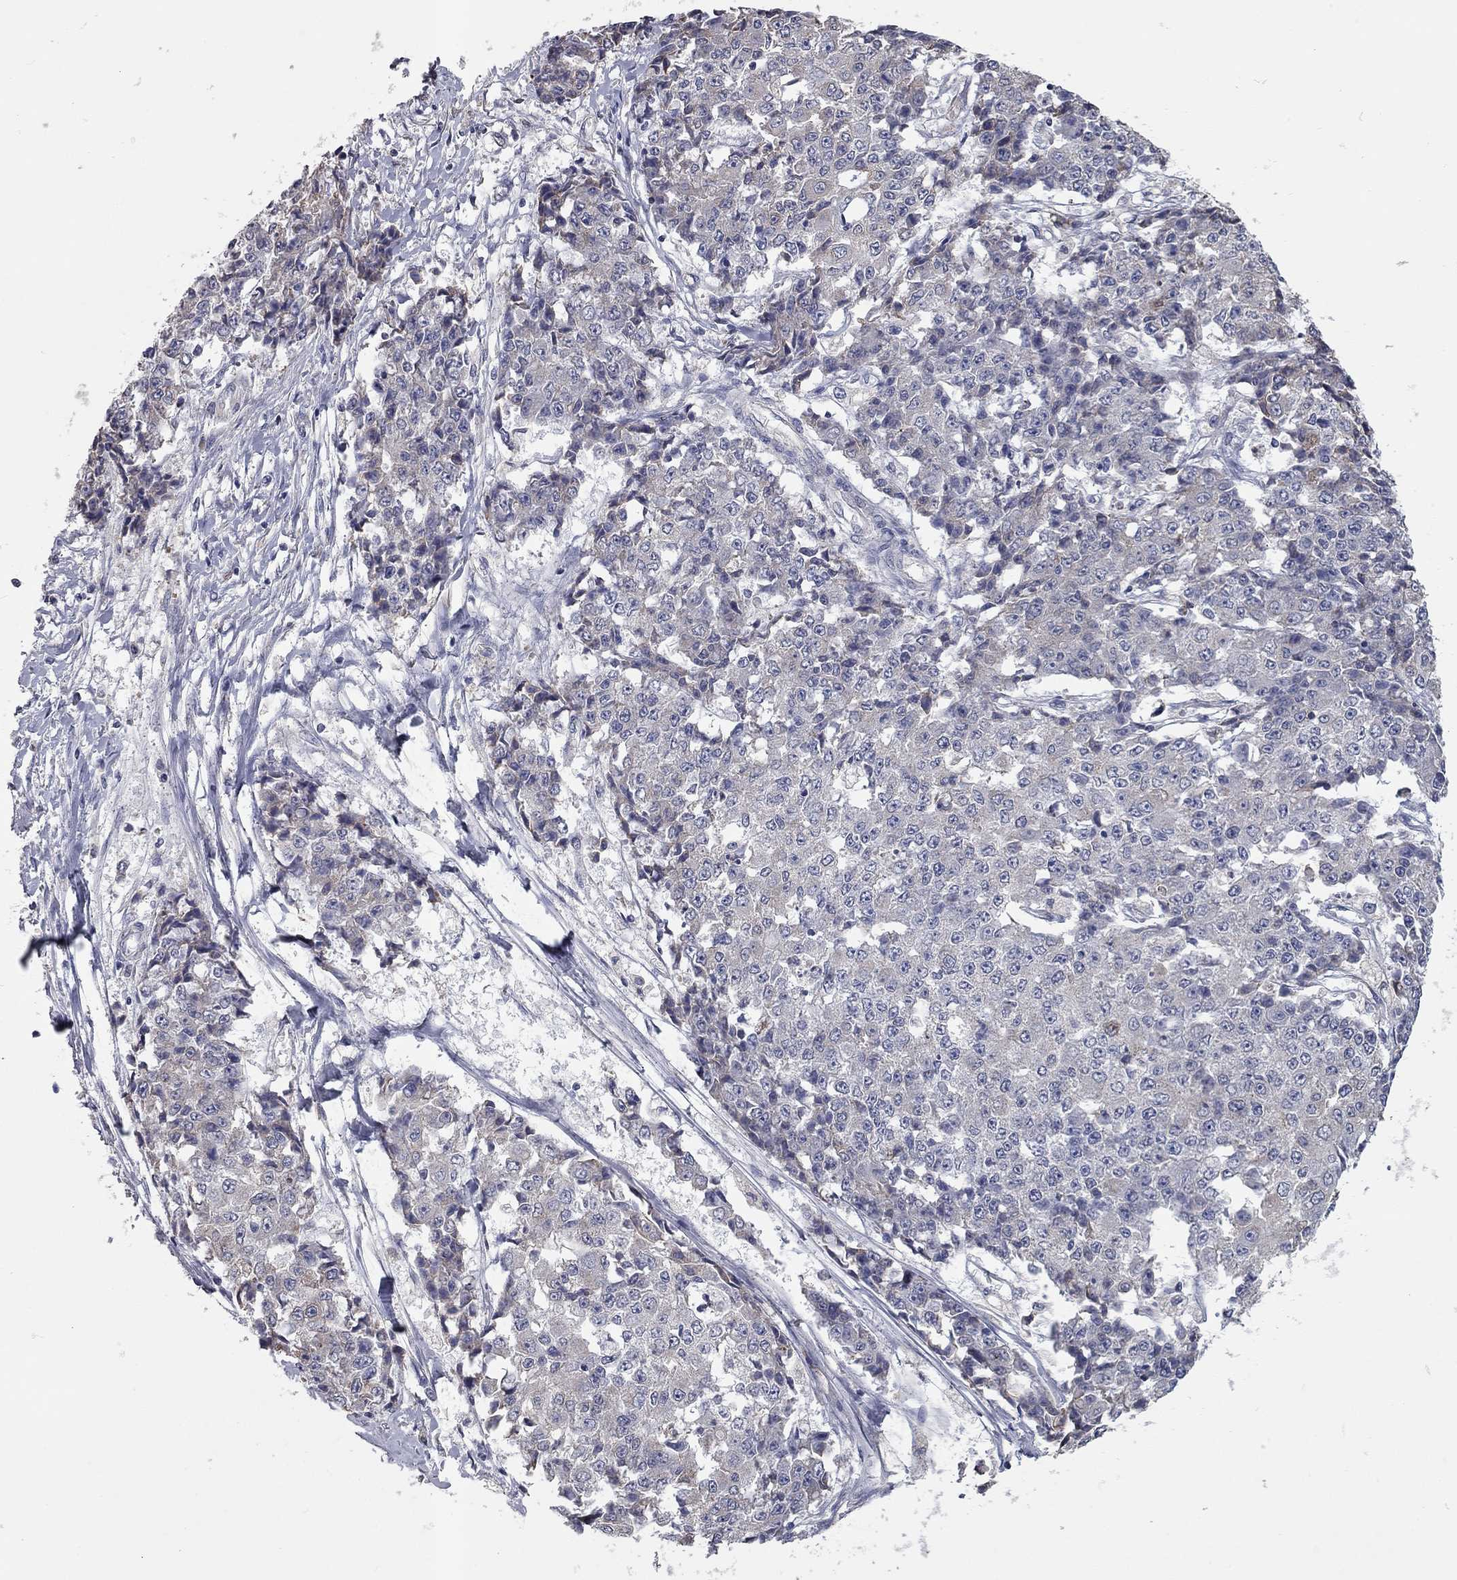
{"staining": {"intensity": "negative", "quantity": "none", "location": "none"}, "tissue": "ovarian cancer", "cell_type": "Tumor cells", "image_type": "cancer", "snomed": [{"axis": "morphology", "description": "Carcinoma, endometroid"}, {"axis": "topography", "description": "Ovary"}], "caption": "Immunohistochemical staining of endometroid carcinoma (ovarian) displays no significant expression in tumor cells.", "gene": "XAGE2", "patient": {"sex": "female", "age": 42}}